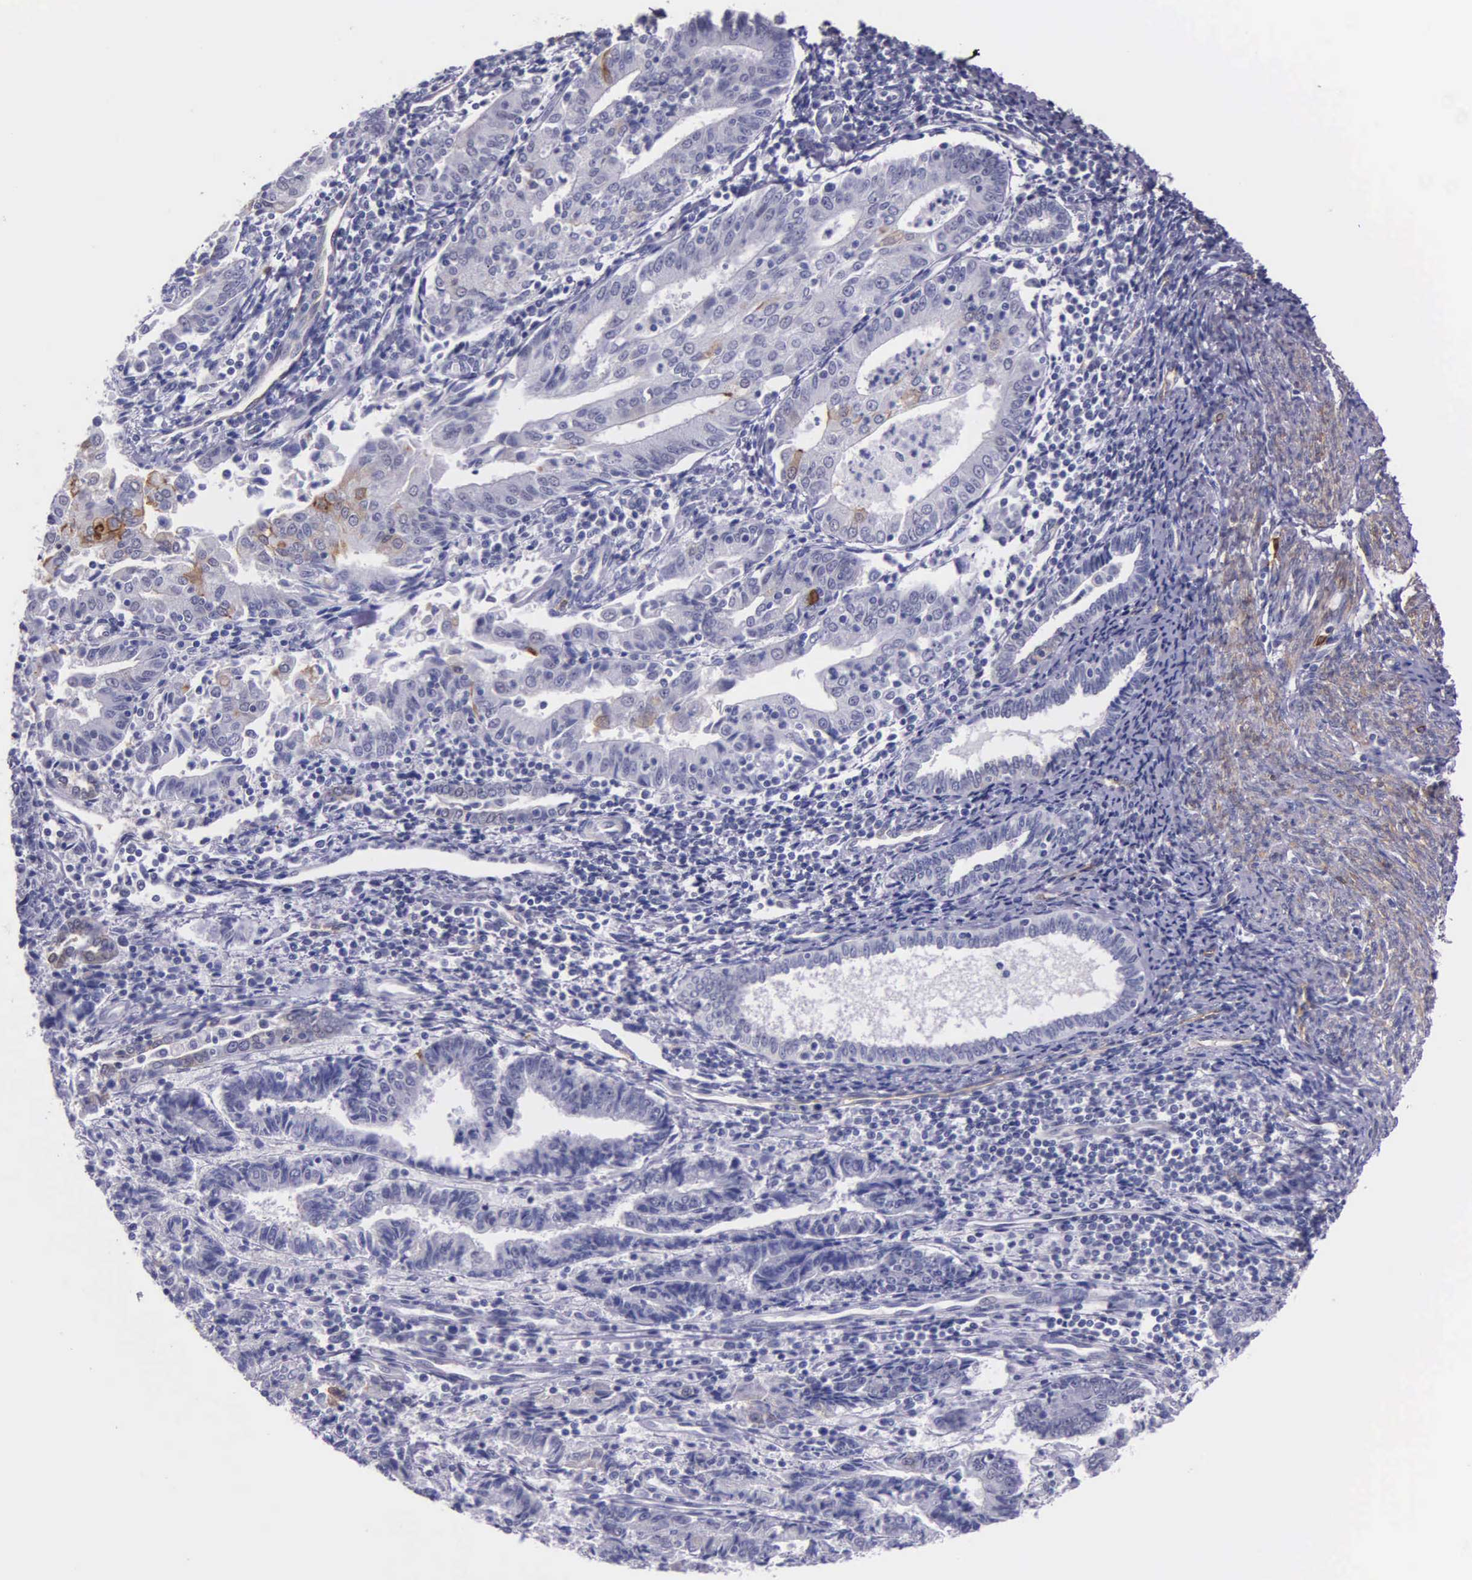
{"staining": {"intensity": "moderate", "quantity": "<25%", "location": "cytoplasmic/membranous"}, "tissue": "endometrial cancer", "cell_type": "Tumor cells", "image_type": "cancer", "snomed": [{"axis": "morphology", "description": "Adenocarcinoma, NOS"}, {"axis": "topography", "description": "Endometrium"}], "caption": "This is a micrograph of IHC staining of adenocarcinoma (endometrial), which shows moderate expression in the cytoplasmic/membranous of tumor cells.", "gene": "AHNAK2", "patient": {"sex": "female", "age": 75}}